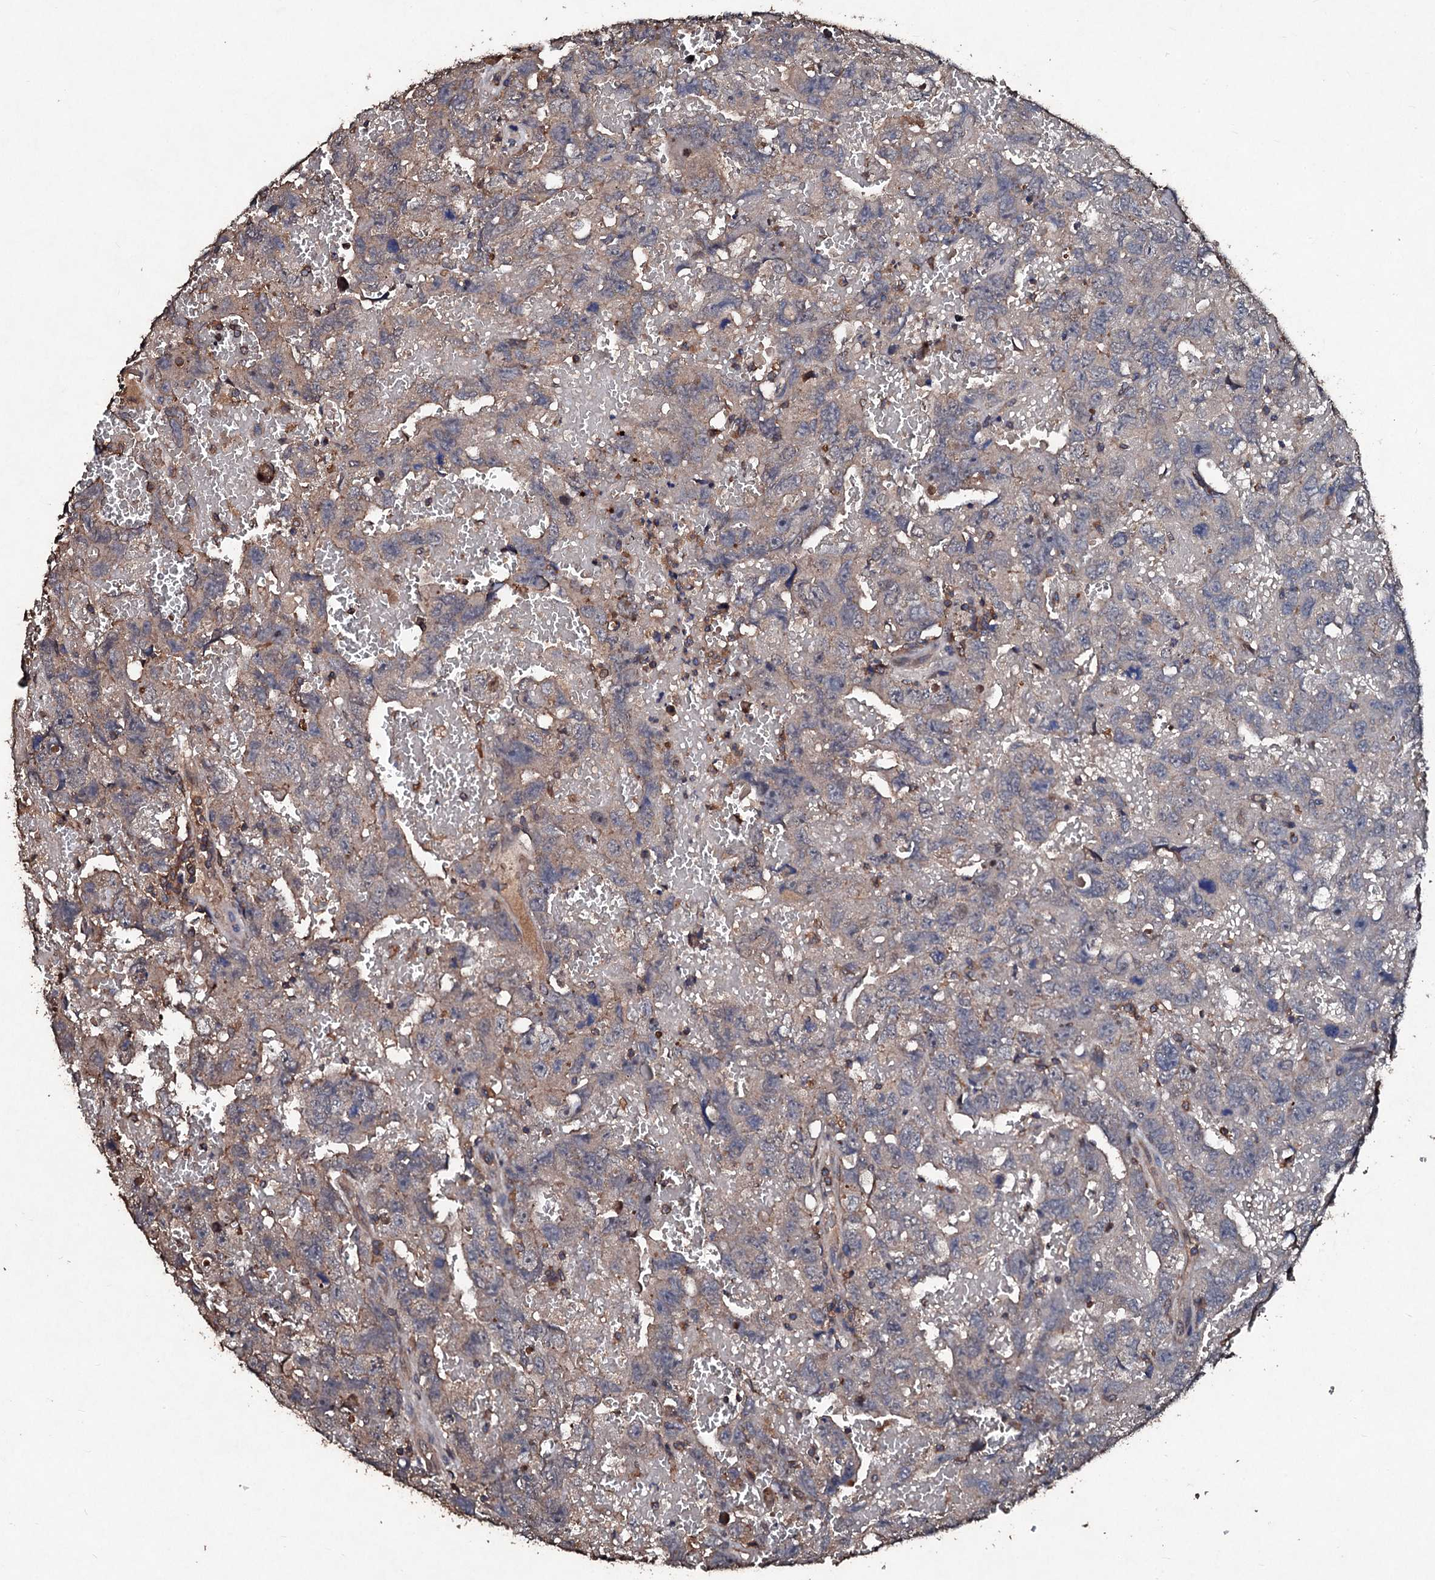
{"staining": {"intensity": "weak", "quantity": "25%-75%", "location": "cytoplasmic/membranous"}, "tissue": "testis cancer", "cell_type": "Tumor cells", "image_type": "cancer", "snomed": [{"axis": "morphology", "description": "Carcinoma, Embryonal, NOS"}, {"axis": "topography", "description": "Testis"}], "caption": "DAB (3,3'-diaminobenzidine) immunohistochemical staining of human testis cancer exhibits weak cytoplasmic/membranous protein expression in approximately 25%-75% of tumor cells.", "gene": "KERA", "patient": {"sex": "male", "age": 45}}